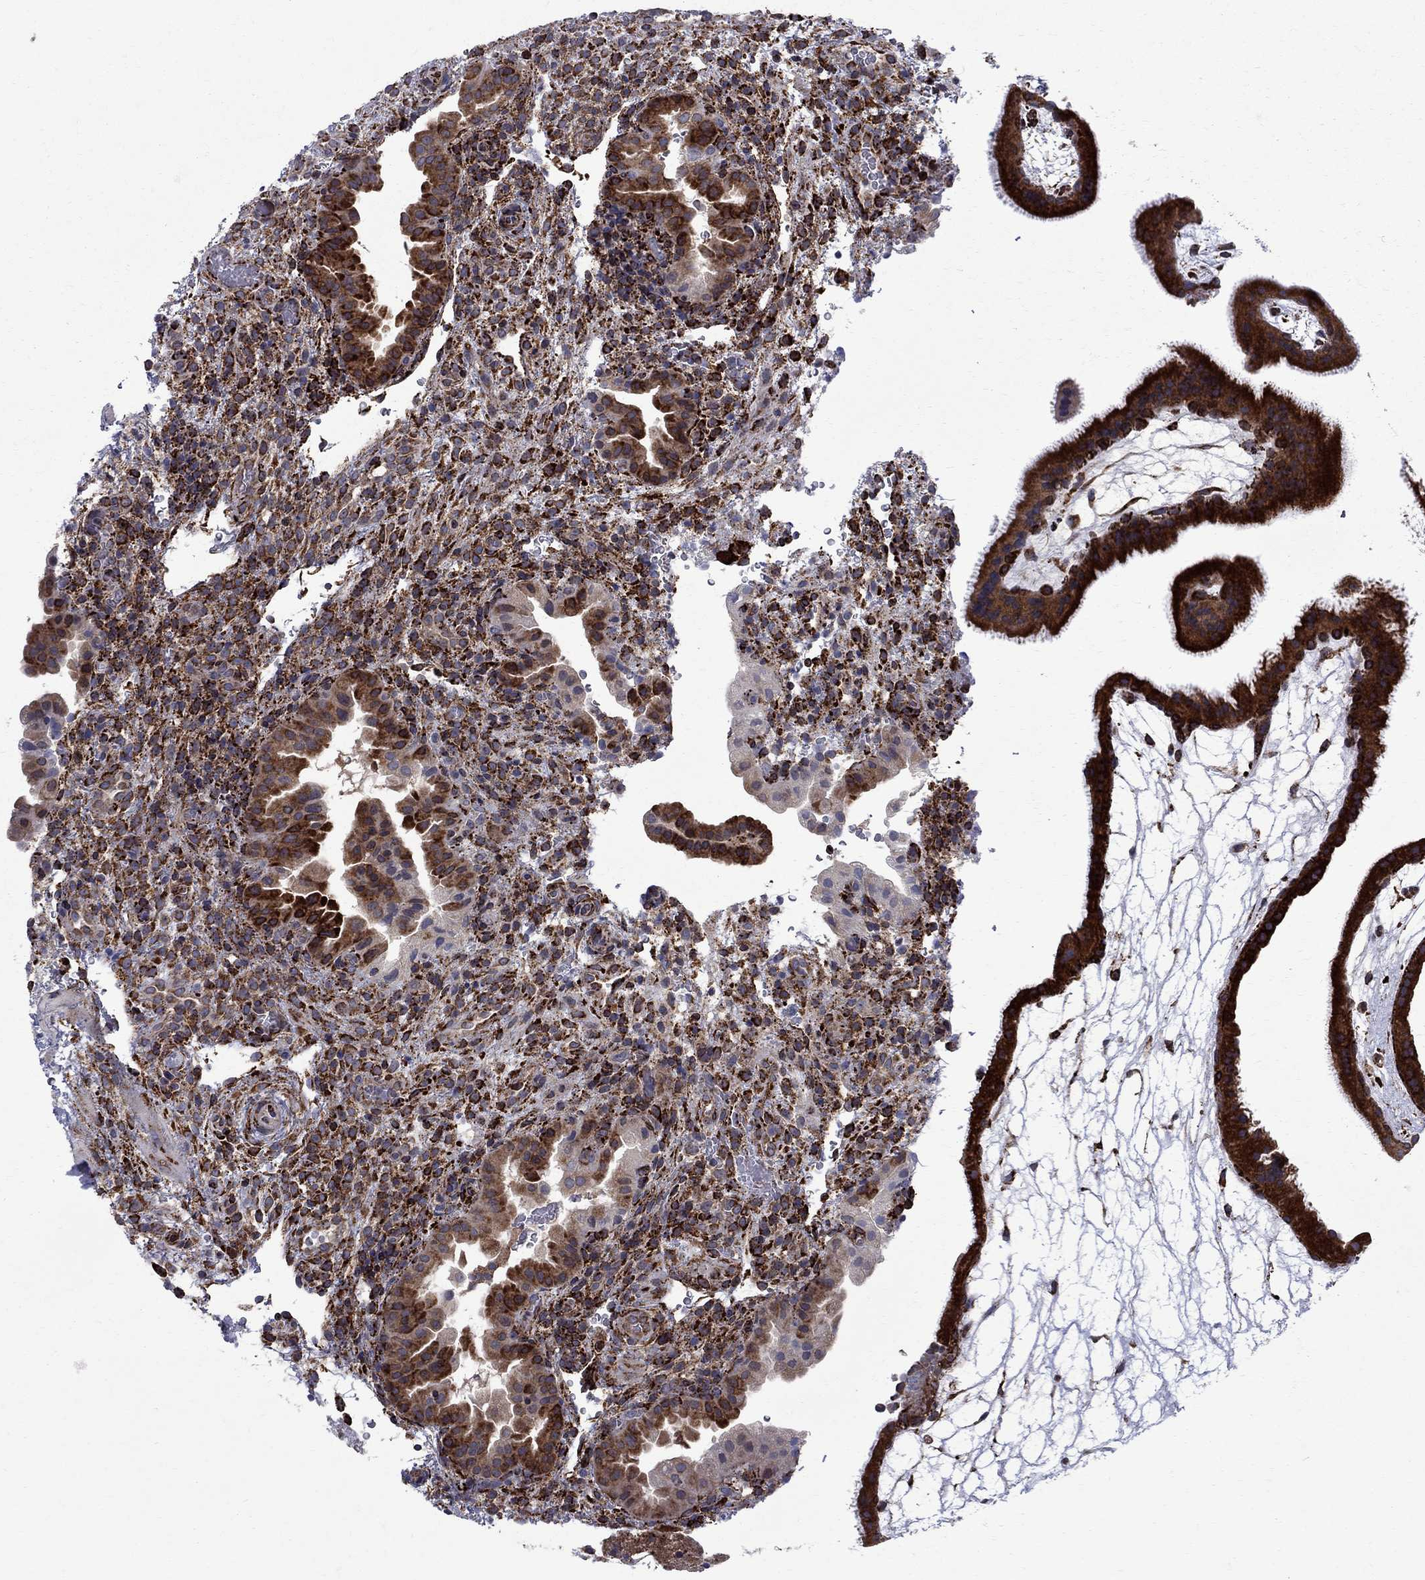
{"staining": {"intensity": "strong", "quantity": "25%-75%", "location": "cytoplasmic/membranous"}, "tissue": "placenta", "cell_type": "Decidual cells", "image_type": "normal", "snomed": [{"axis": "morphology", "description": "Normal tissue, NOS"}, {"axis": "topography", "description": "Placenta"}], "caption": "Immunohistochemistry (IHC) micrograph of benign placenta: human placenta stained using IHC exhibits high levels of strong protein expression localized specifically in the cytoplasmic/membranous of decidual cells, appearing as a cytoplasmic/membranous brown color.", "gene": "CAB39L", "patient": {"sex": "female", "age": 19}}